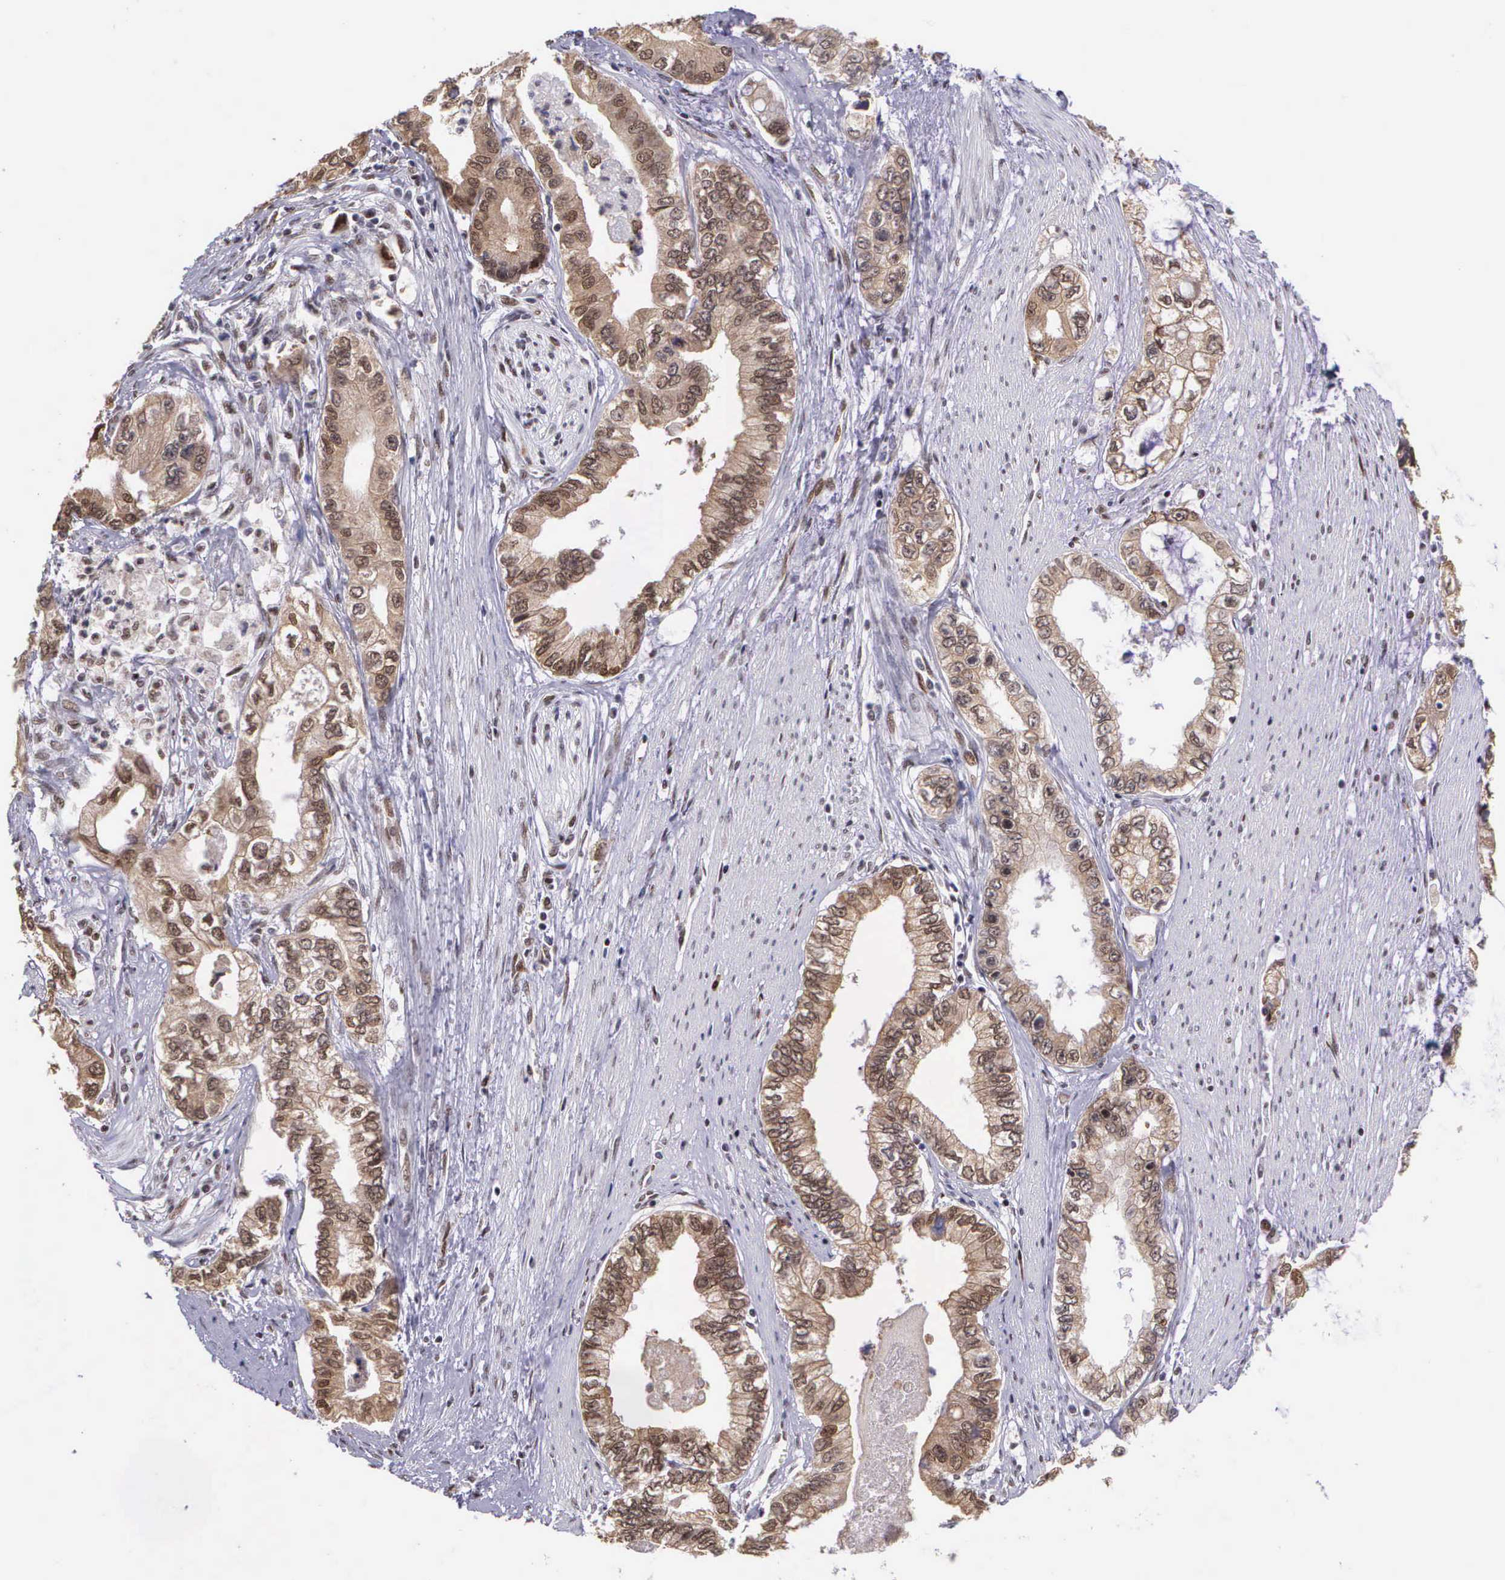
{"staining": {"intensity": "moderate", "quantity": "25%-75%", "location": "cytoplasmic/membranous"}, "tissue": "pancreatic cancer", "cell_type": "Tumor cells", "image_type": "cancer", "snomed": [{"axis": "morphology", "description": "Adenocarcinoma, NOS"}, {"axis": "topography", "description": "Pancreas"}, {"axis": "topography", "description": "Stomach, upper"}], "caption": "Human pancreatic cancer stained for a protein (brown) shows moderate cytoplasmic/membranous positive positivity in approximately 25%-75% of tumor cells.", "gene": "SLC25A21", "patient": {"sex": "male", "age": 77}}